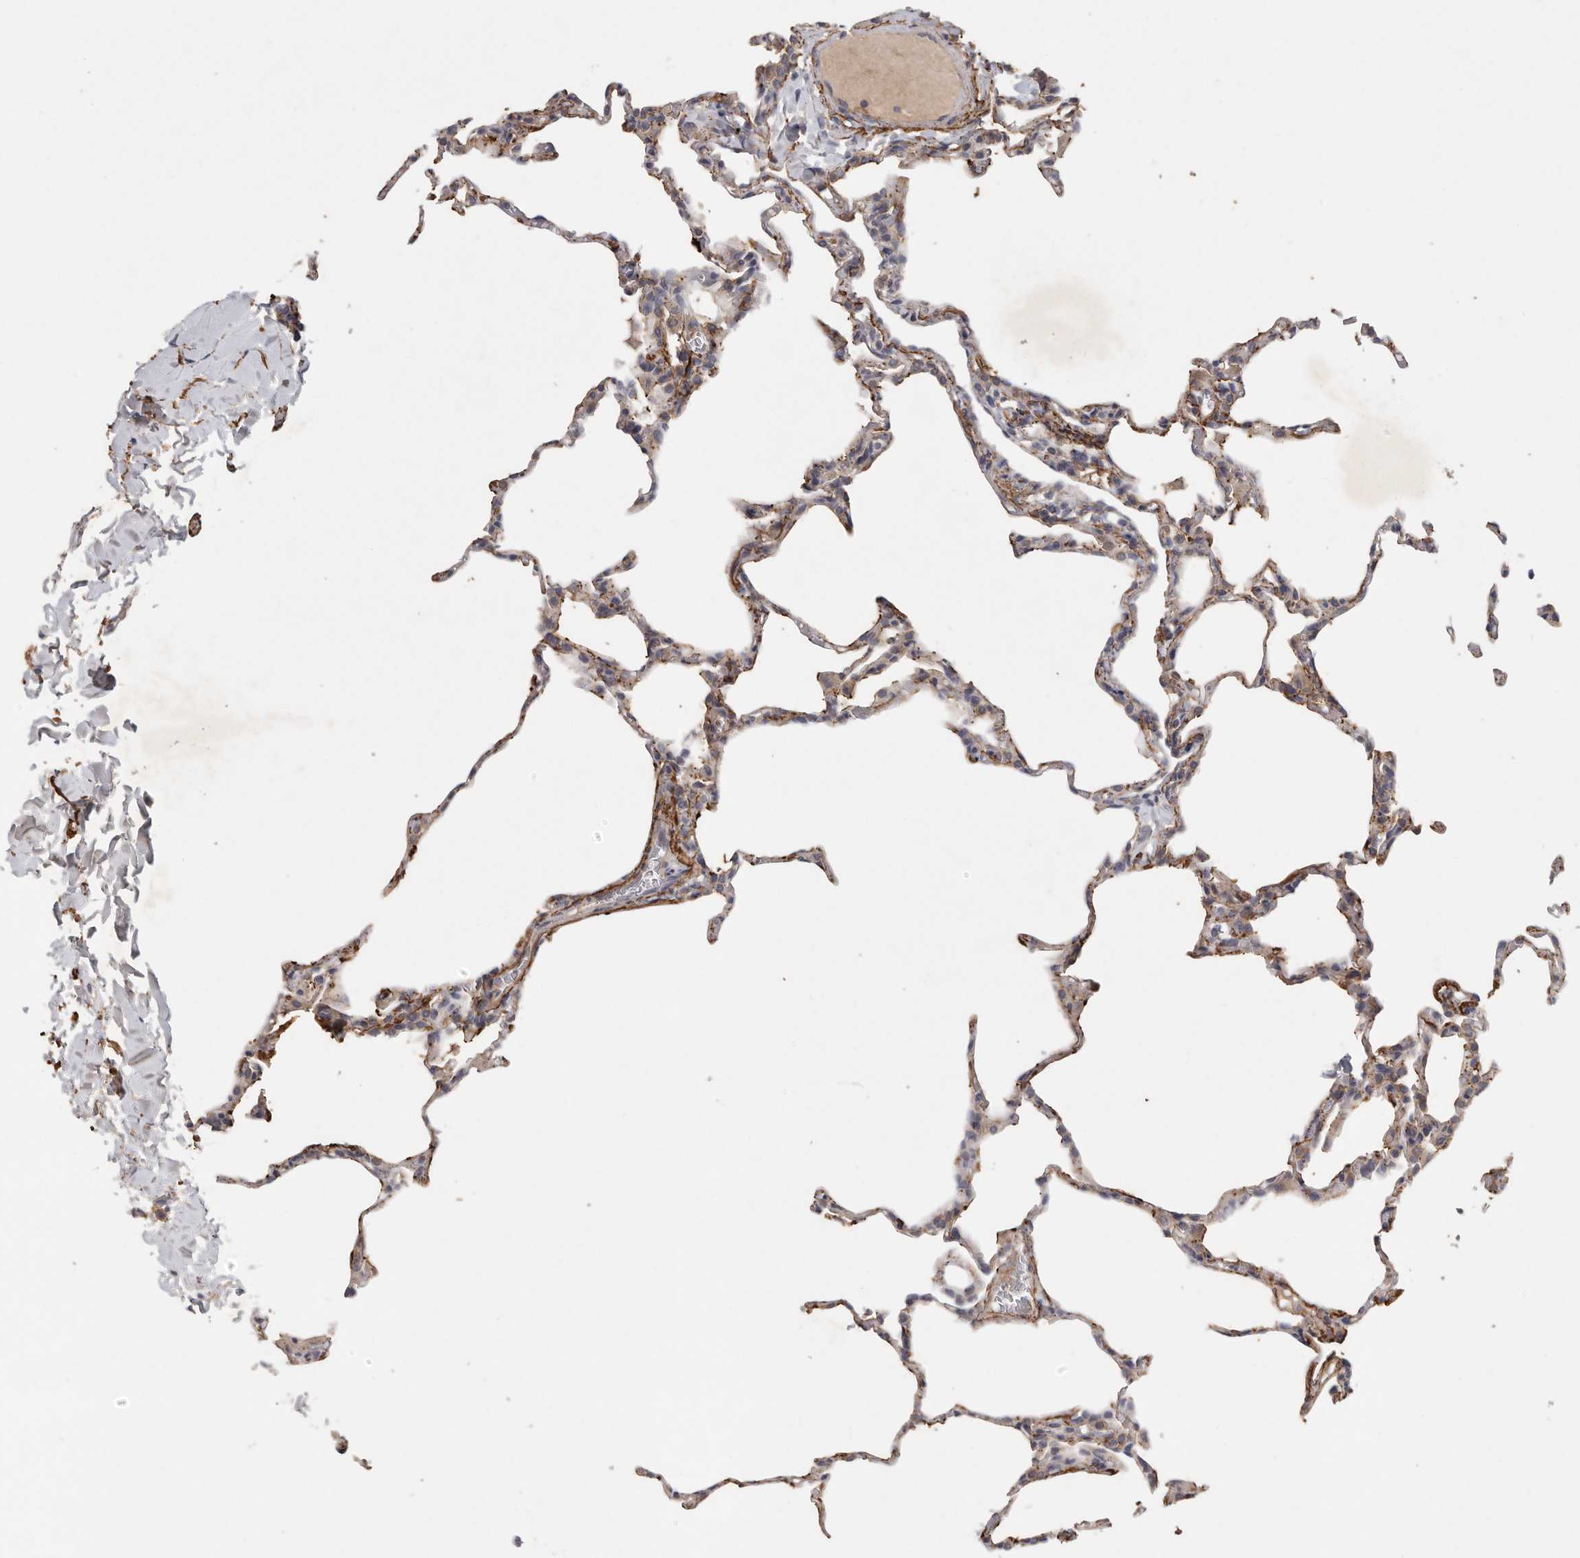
{"staining": {"intensity": "weak", "quantity": "25%-75%", "location": "cytoplasmic/membranous"}, "tissue": "lung", "cell_type": "Alveolar cells", "image_type": "normal", "snomed": [{"axis": "morphology", "description": "Normal tissue, NOS"}, {"axis": "topography", "description": "Lung"}], "caption": "This micrograph exhibits immunohistochemistry (IHC) staining of benign lung, with low weak cytoplasmic/membranous expression in approximately 25%-75% of alveolar cells.", "gene": "CFAP298", "patient": {"sex": "male", "age": 20}}